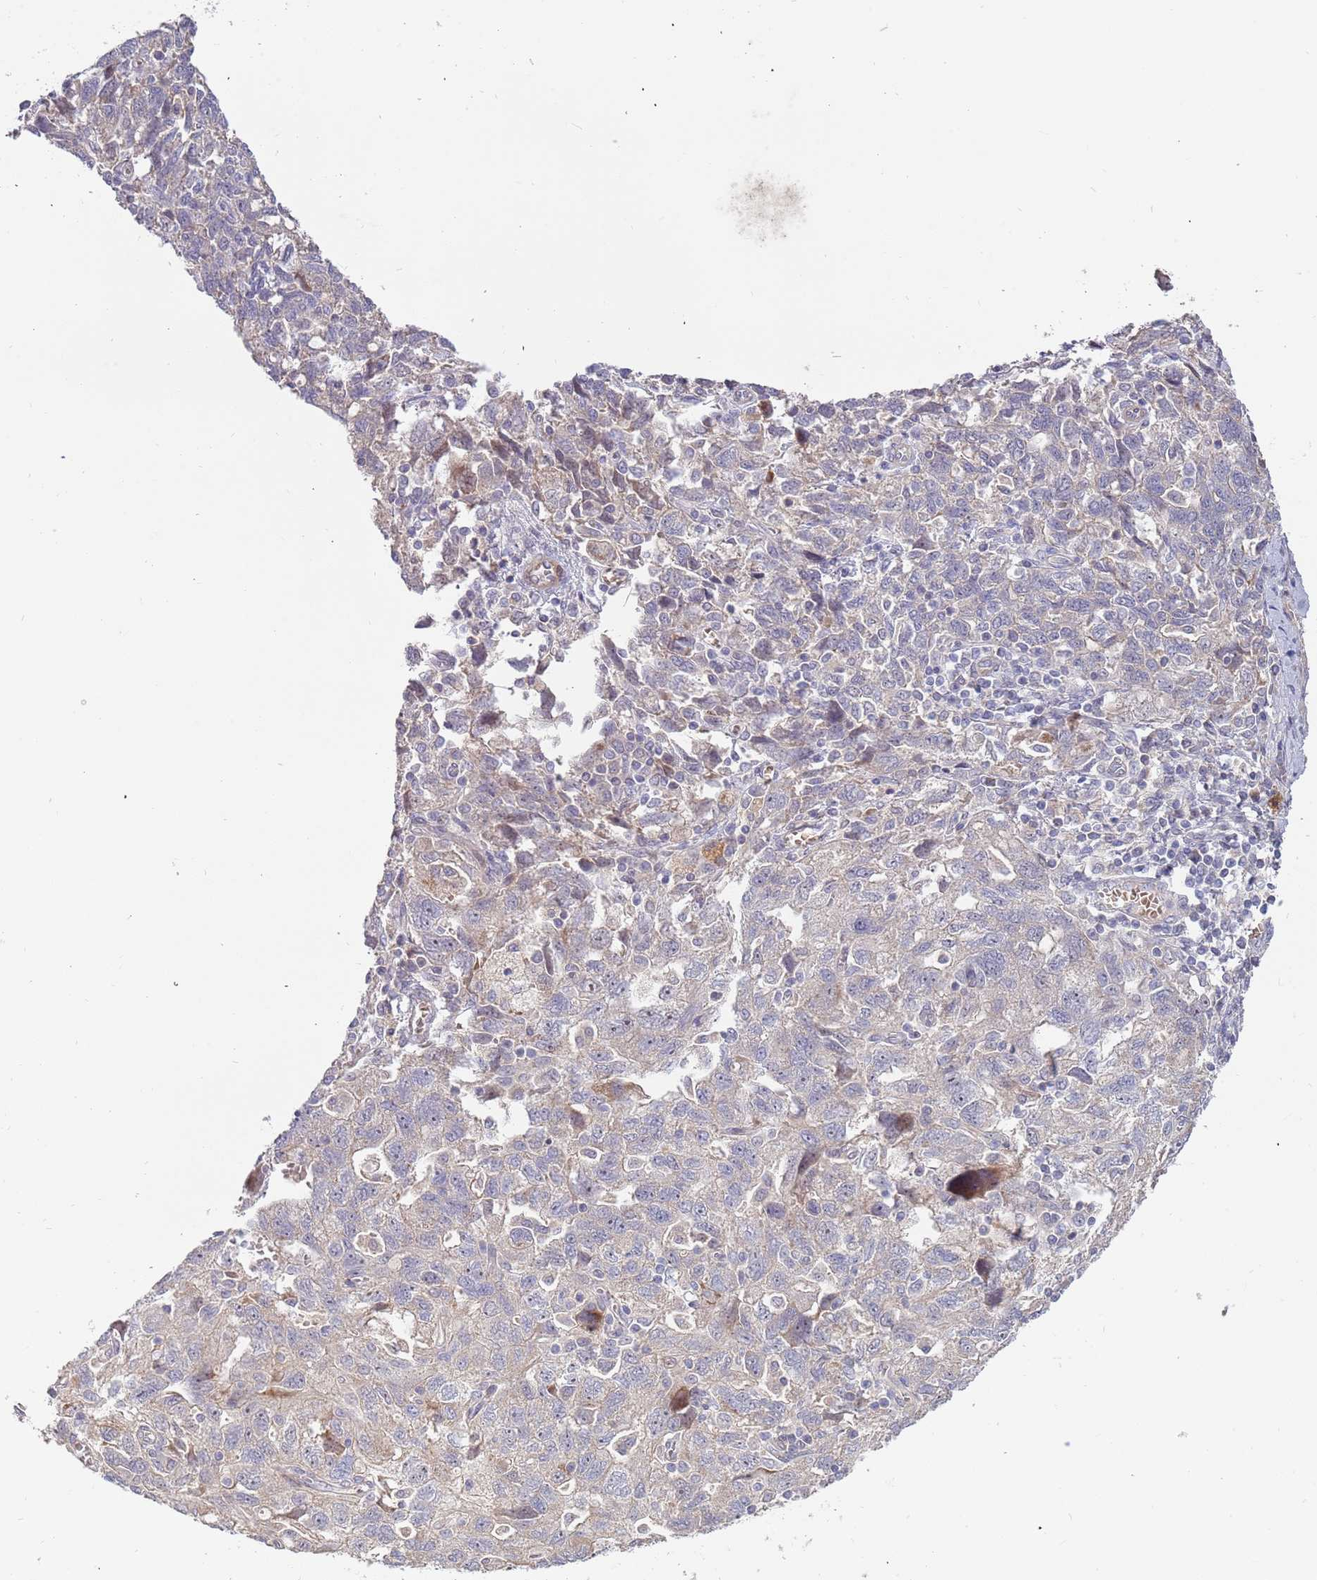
{"staining": {"intensity": "weak", "quantity": "<25%", "location": "cytoplasmic/membranous,nuclear"}, "tissue": "ovarian cancer", "cell_type": "Tumor cells", "image_type": "cancer", "snomed": [{"axis": "morphology", "description": "Carcinoma, NOS"}, {"axis": "morphology", "description": "Cystadenocarcinoma, serous, NOS"}, {"axis": "topography", "description": "Ovary"}], "caption": "Tumor cells are negative for brown protein staining in ovarian cancer (serous cystadenocarcinoma).", "gene": "TRAPPC6B", "patient": {"sex": "female", "age": 69}}